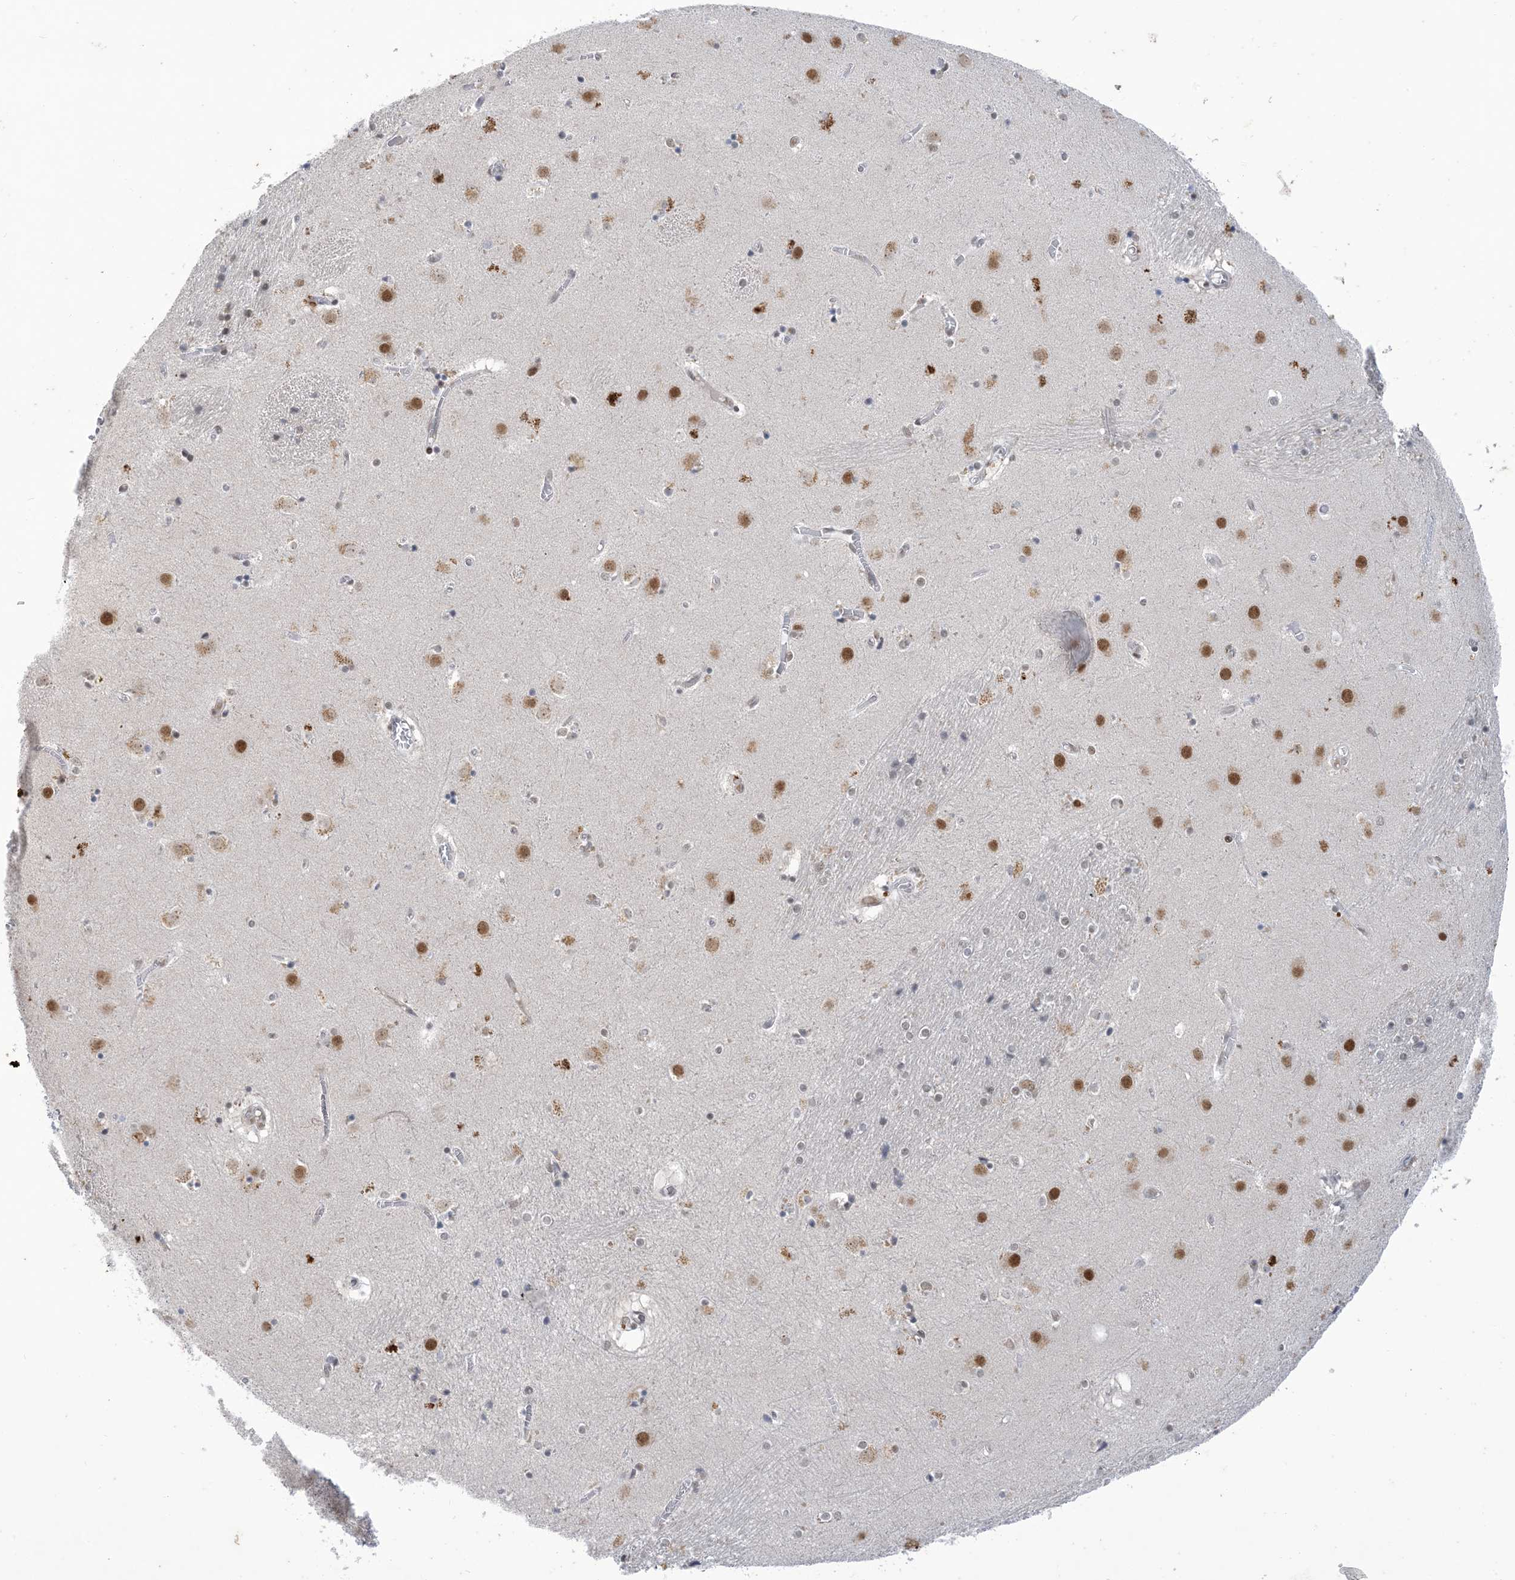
{"staining": {"intensity": "weak", "quantity": "<25%", "location": "cytoplasmic/membranous,nuclear"}, "tissue": "caudate", "cell_type": "Glial cells", "image_type": "normal", "snomed": [{"axis": "morphology", "description": "Normal tissue, NOS"}, {"axis": "topography", "description": "Lateral ventricle wall"}], "caption": "Immunohistochemistry (IHC) of unremarkable human caudate demonstrates no positivity in glial cells. The staining was performed using DAB to visualize the protein expression in brown, while the nuclei were stained in blue with hematoxylin (Magnification: 20x).", "gene": "ZNF674", "patient": {"sex": "male", "age": 70}}